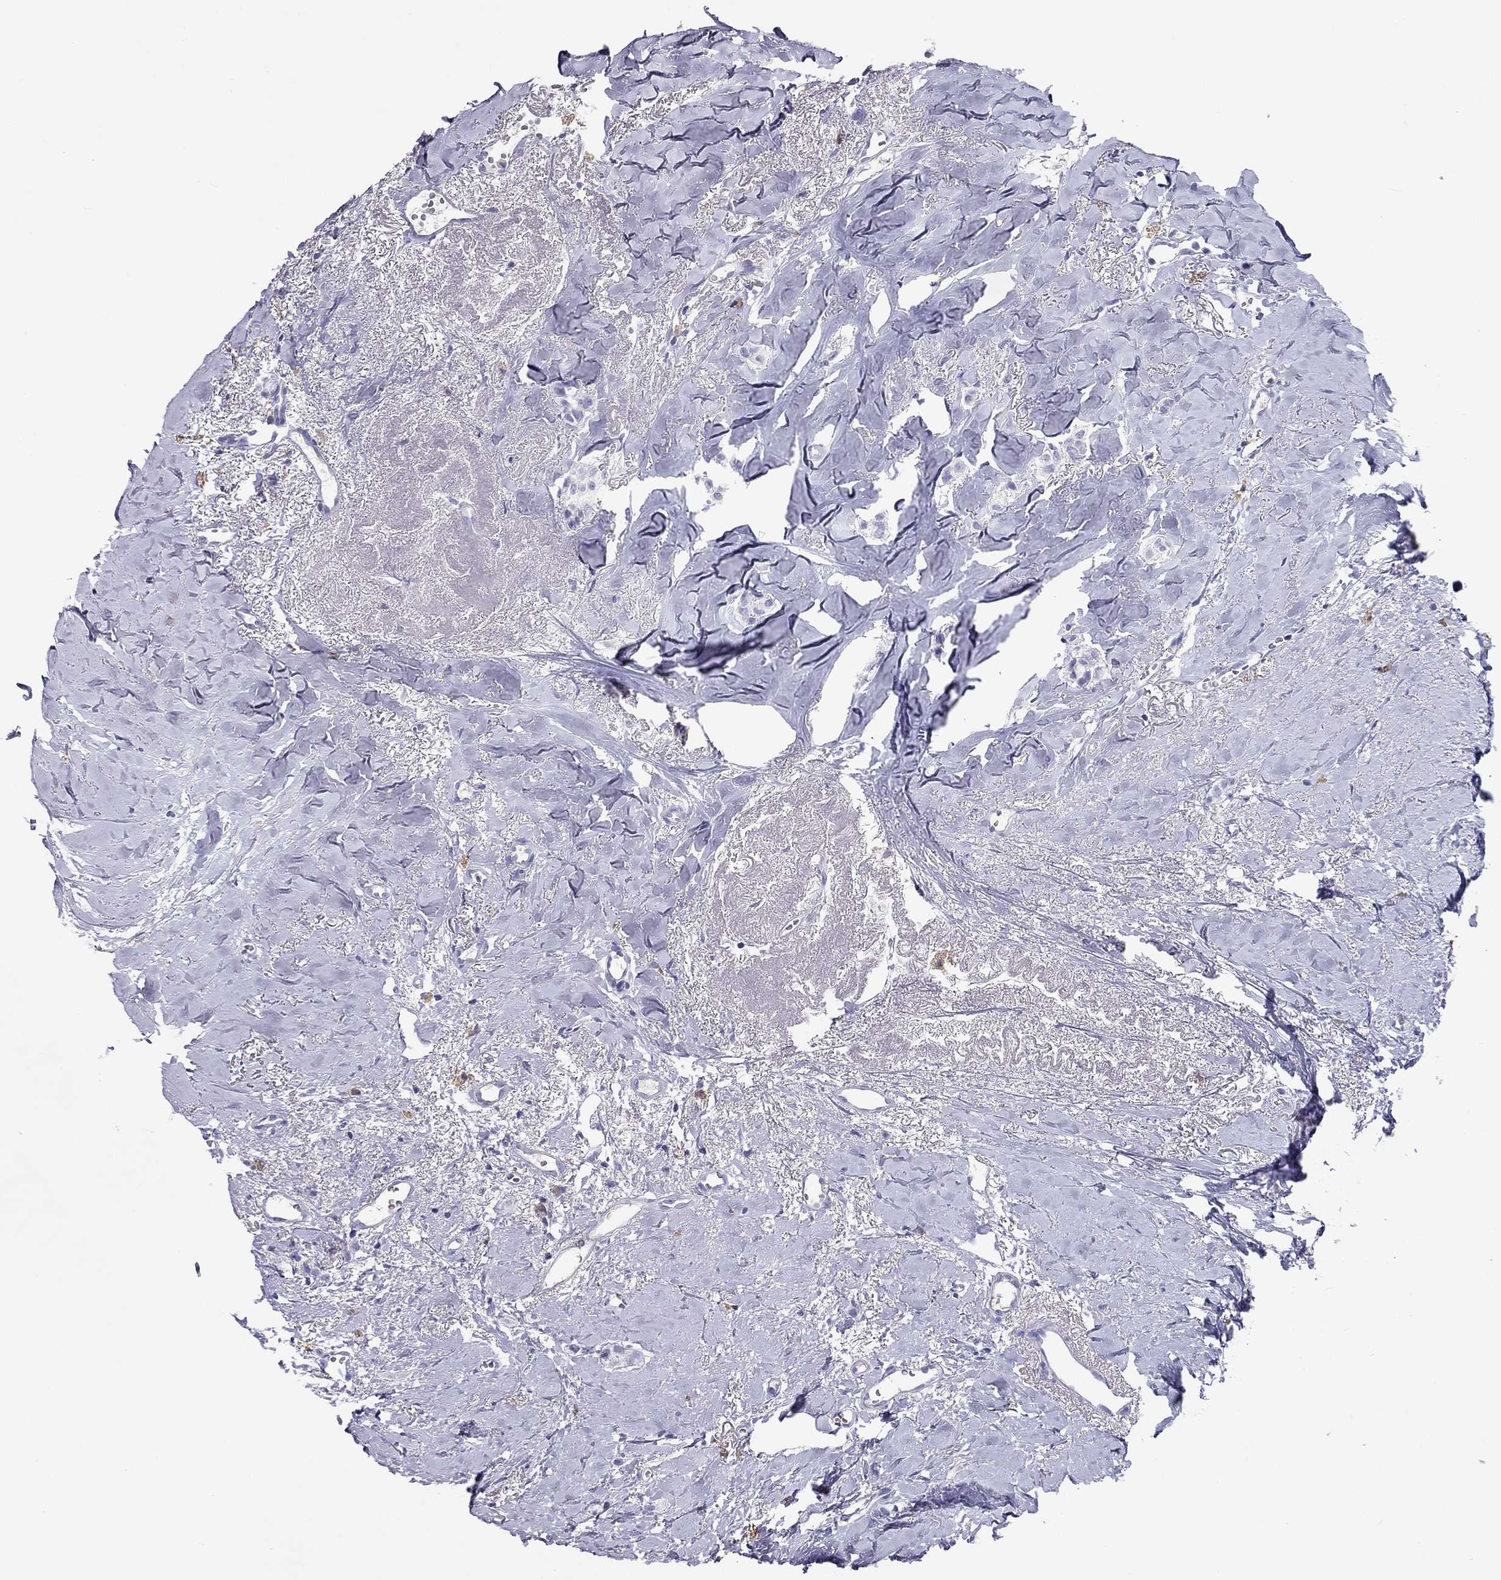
{"staining": {"intensity": "negative", "quantity": "none", "location": "none"}, "tissue": "breast cancer", "cell_type": "Tumor cells", "image_type": "cancer", "snomed": [{"axis": "morphology", "description": "Duct carcinoma"}, {"axis": "topography", "description": "Breast"}], "caption": "An IHC photomicrograph of intraductal carcinoma (breast) is shown. There is no staining in tumor cells of intraductal carcinoma (breast).", "gene": "CALHM1", "patient": {"sex": "female", "age": 85}}